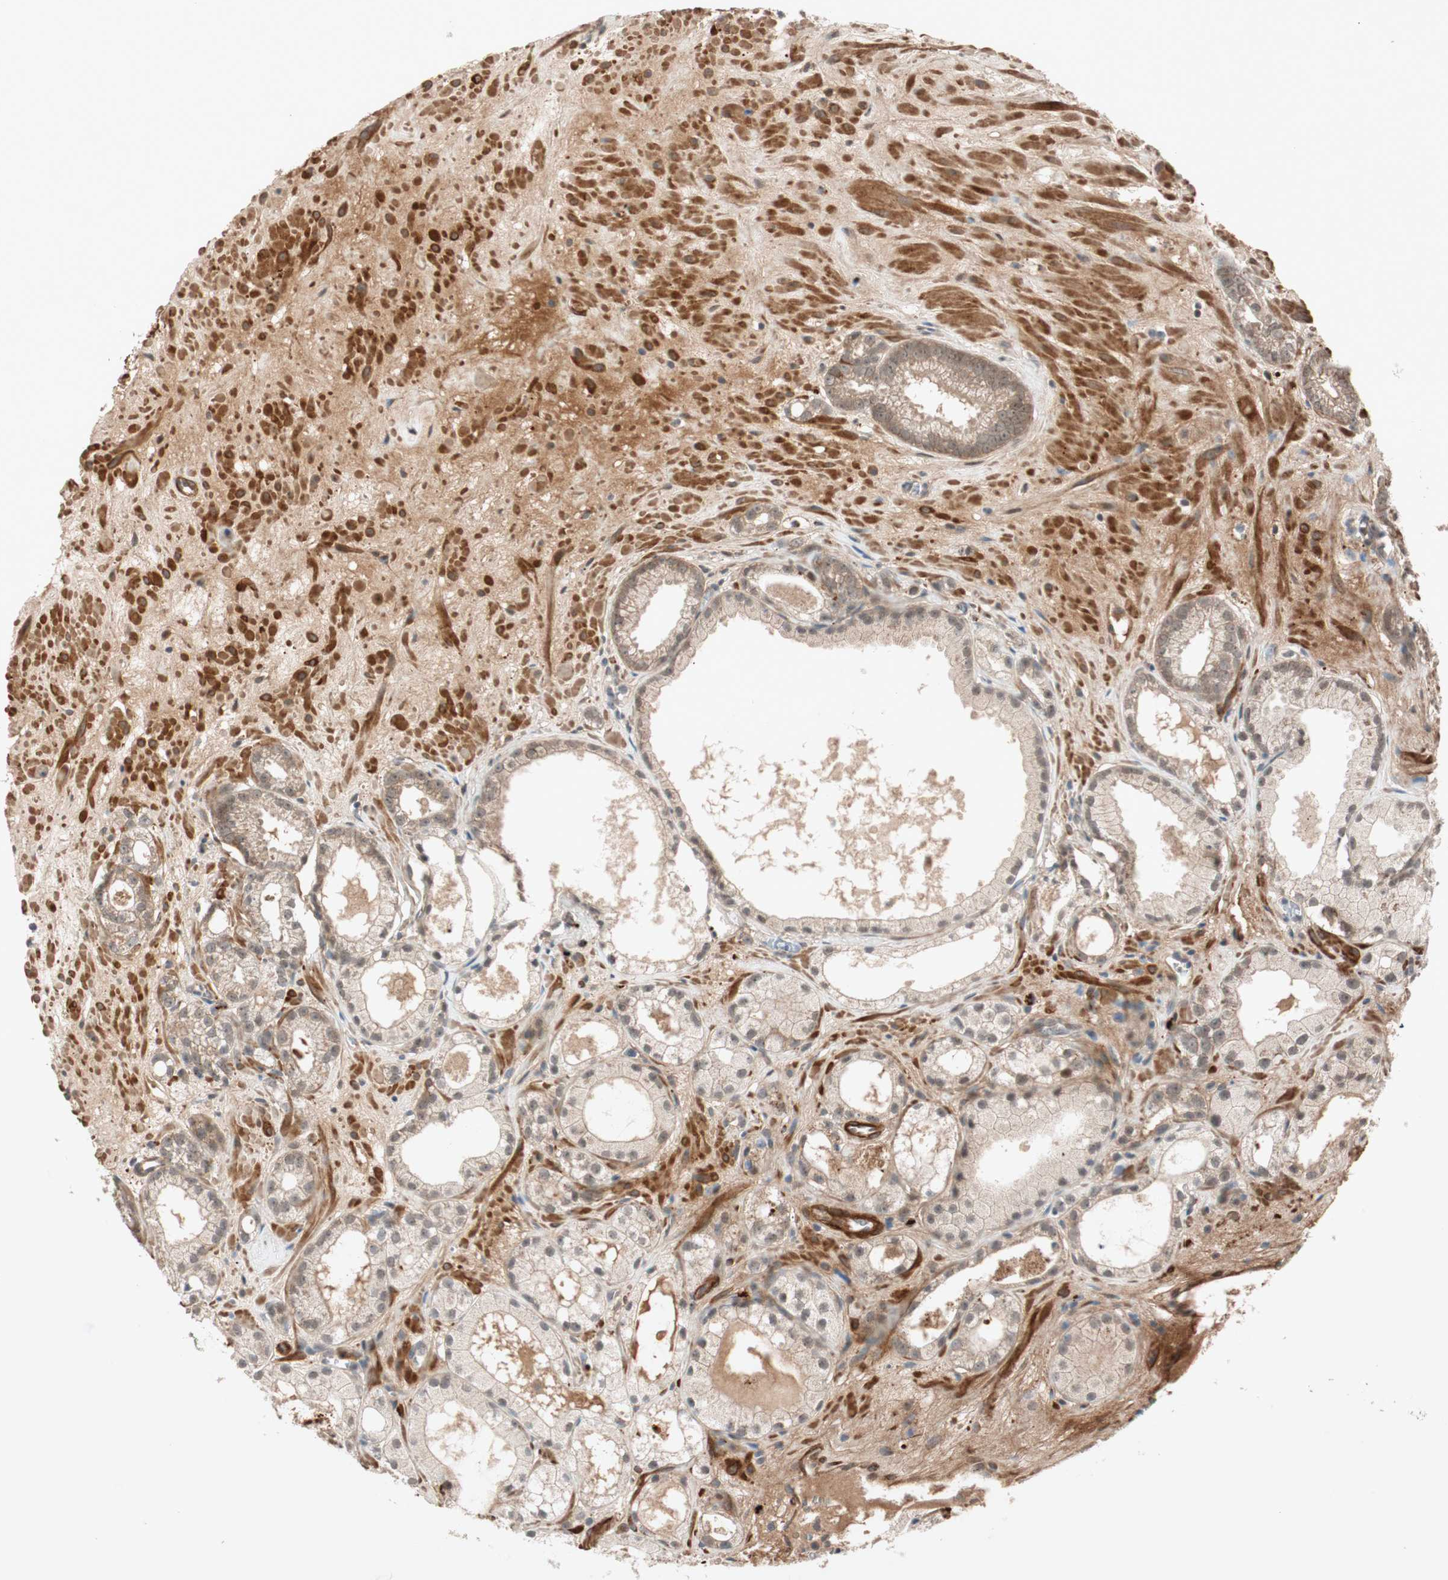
{"staining": {"intensity": "weak", "quantity": "25%-75%", "location": "cytoplasmic/membranous,nuclear"}, "tissue": "prostate cancer", "cell_type": "Tumor cells", "image_type": "cancer", "snomed": [{"axis": "morphology", "description": "Adenocarcinoma, Low grade"}, {"axis": "topography", "description": "Prostate"}], "caption": "Immunohistochemical staining of prostate cancer shows low levels of weak cytoplasmic/membranous and nuclear protein expression in about 25%-75% of tumor cells.", "gene": "EPHA6", "patient": {"sex": "male", "age": 57}}